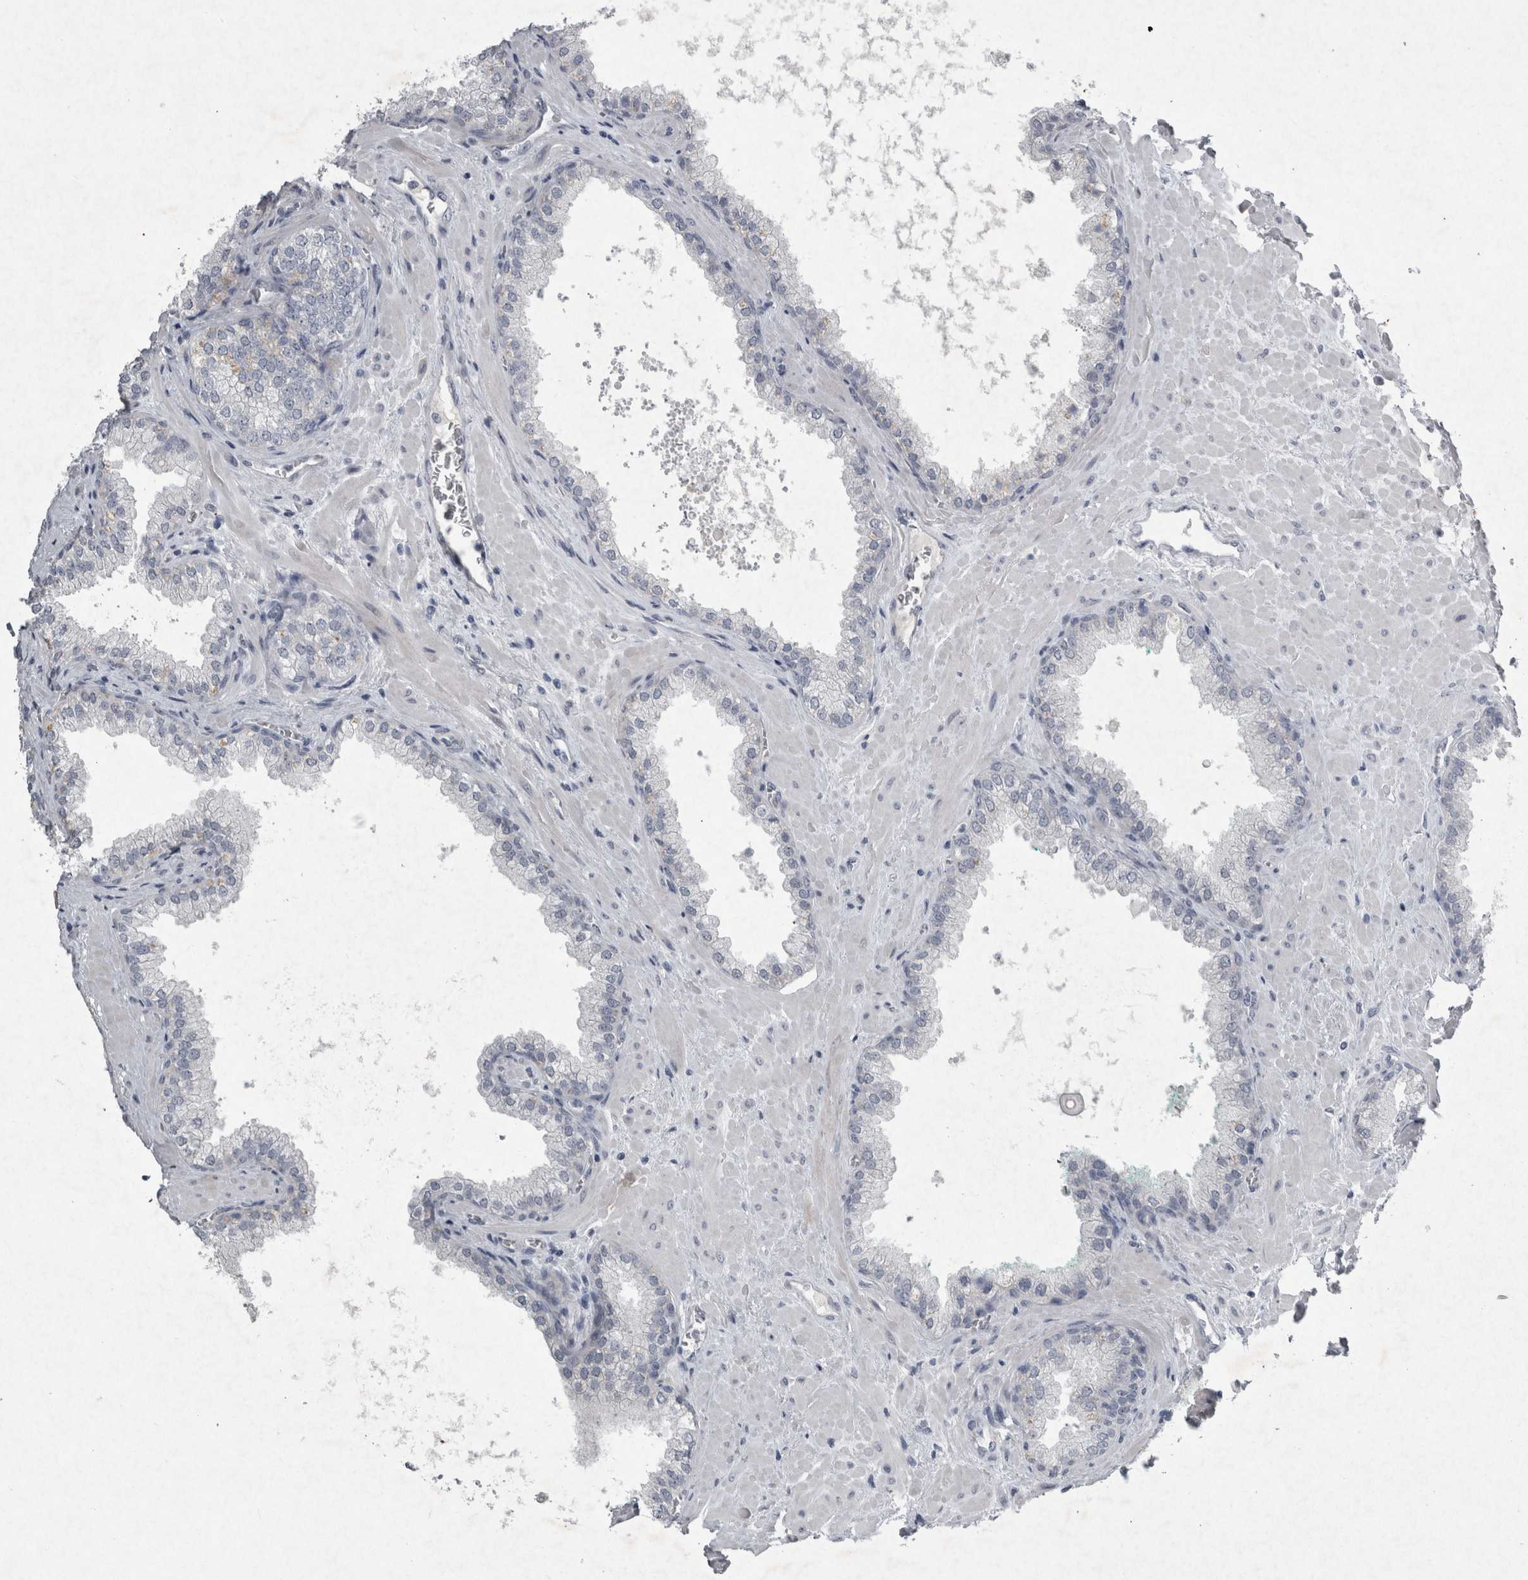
{"staining": {"intensity": "negative", "quantity": "none", "location": "none"}, "tissue": "prostate cancer", "cell_type": "Tumor cells", "image_type": "cancer", "snomed": [{"axis": "morphology", "description": "Adenocarcinoma, Low grade"}, {"axis": "topography", "description": "Prostate"}], "caption": "IHC image of neoplastic tissue: low-grade adenocarcinoma (prostate) stained with DAB exhibits no significant protein staining in tumor cells. (DAB IHC with hematoxylin counter stain).", "gene": "PDX1", "patient": {"sex": "male", "age": 71}}